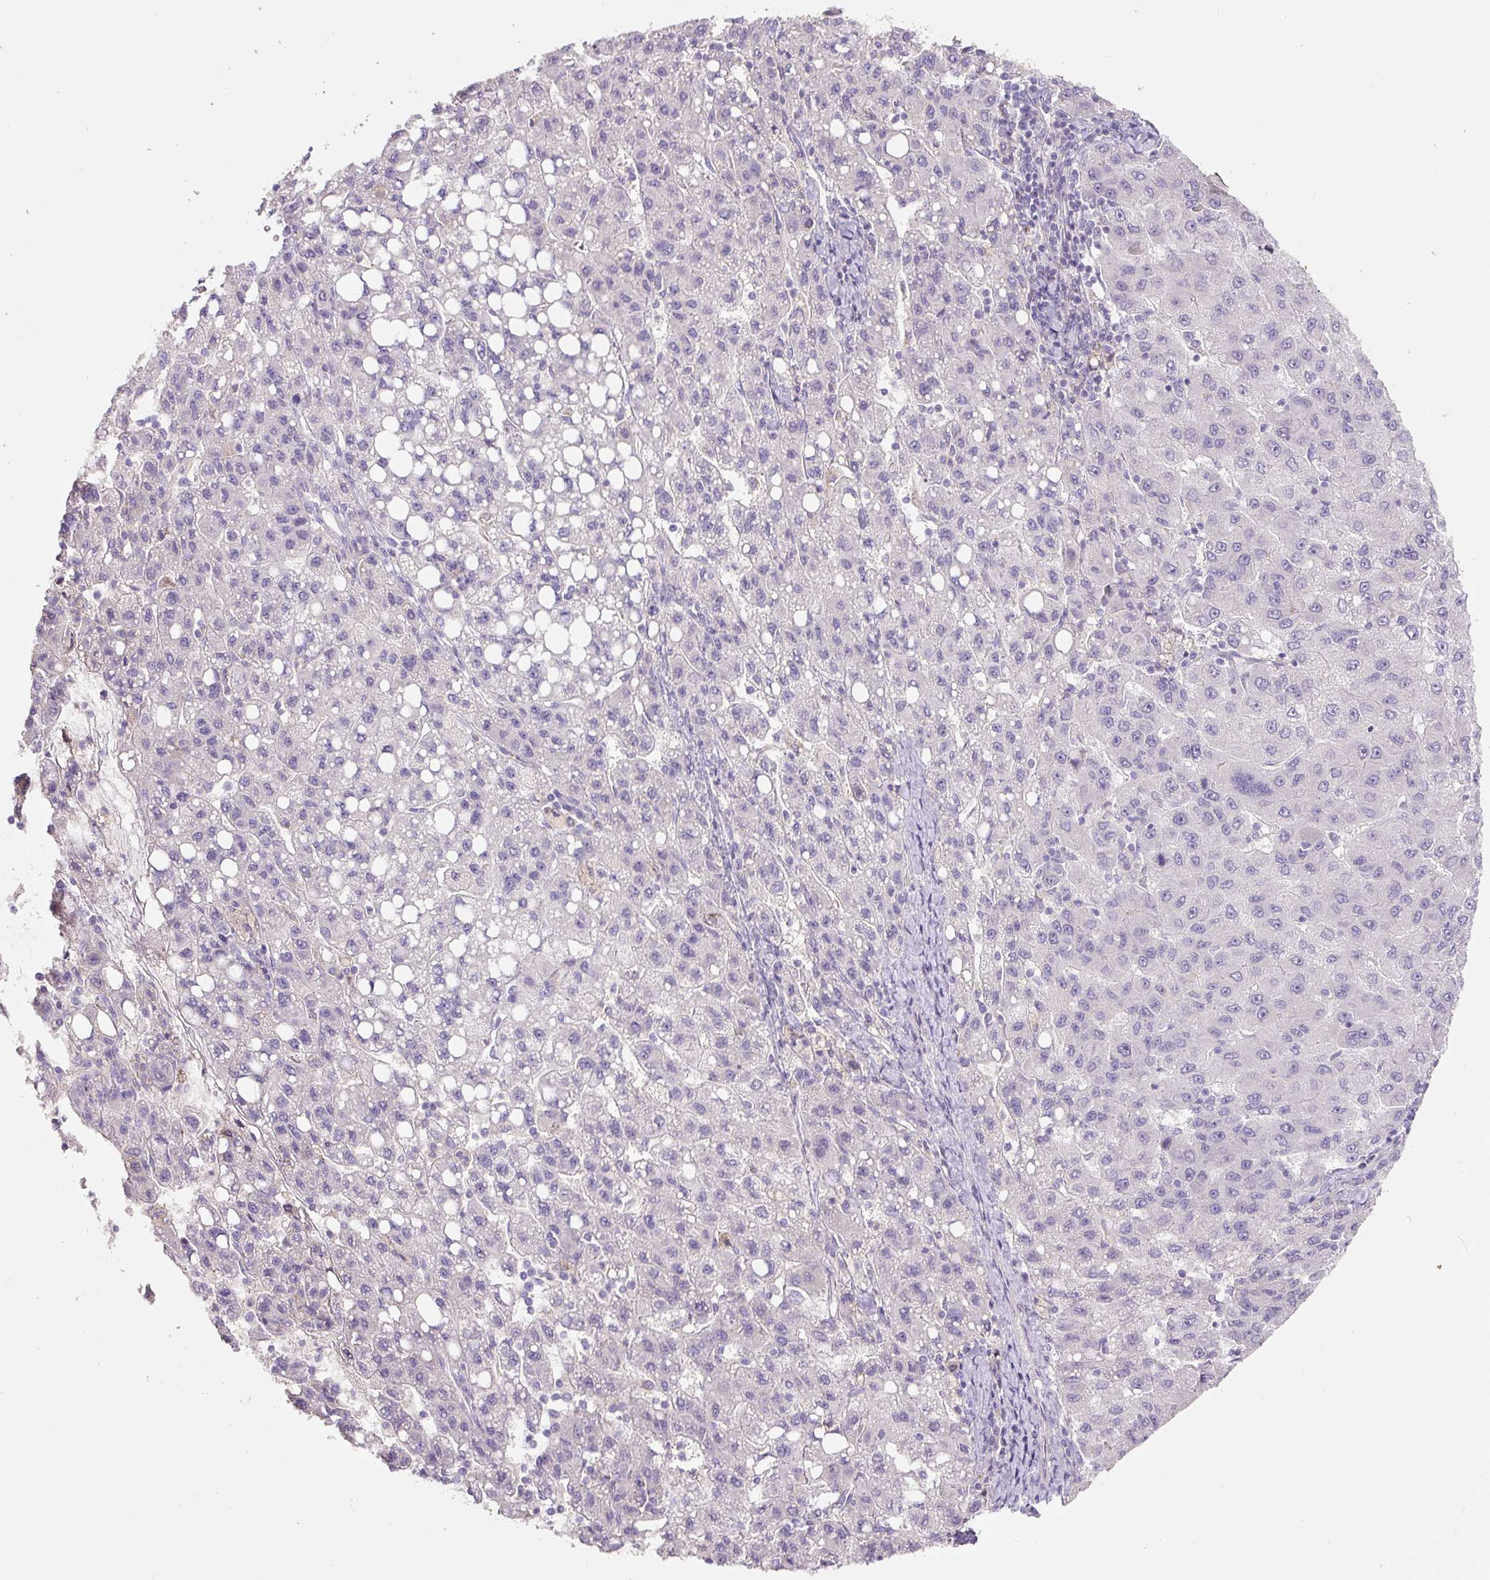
{"staining": {"intensity": "negative", "quantity": "none", "location": "none"}, "tissue": "liver cancer", "cell_type": "Tumor cells", "image_type": "cancer", "snomed": [{"axis": "morphology", "description": "Carcinoma, Hepatocellular, NOS"}, {"axis": "topography", "description": "Liver"}], "caption": "There is no significant staining in tumor cells of hepatocellular carcinoma (liver).", "gene": "HPS4", "patient": {"sex": "female", "age": 82}}